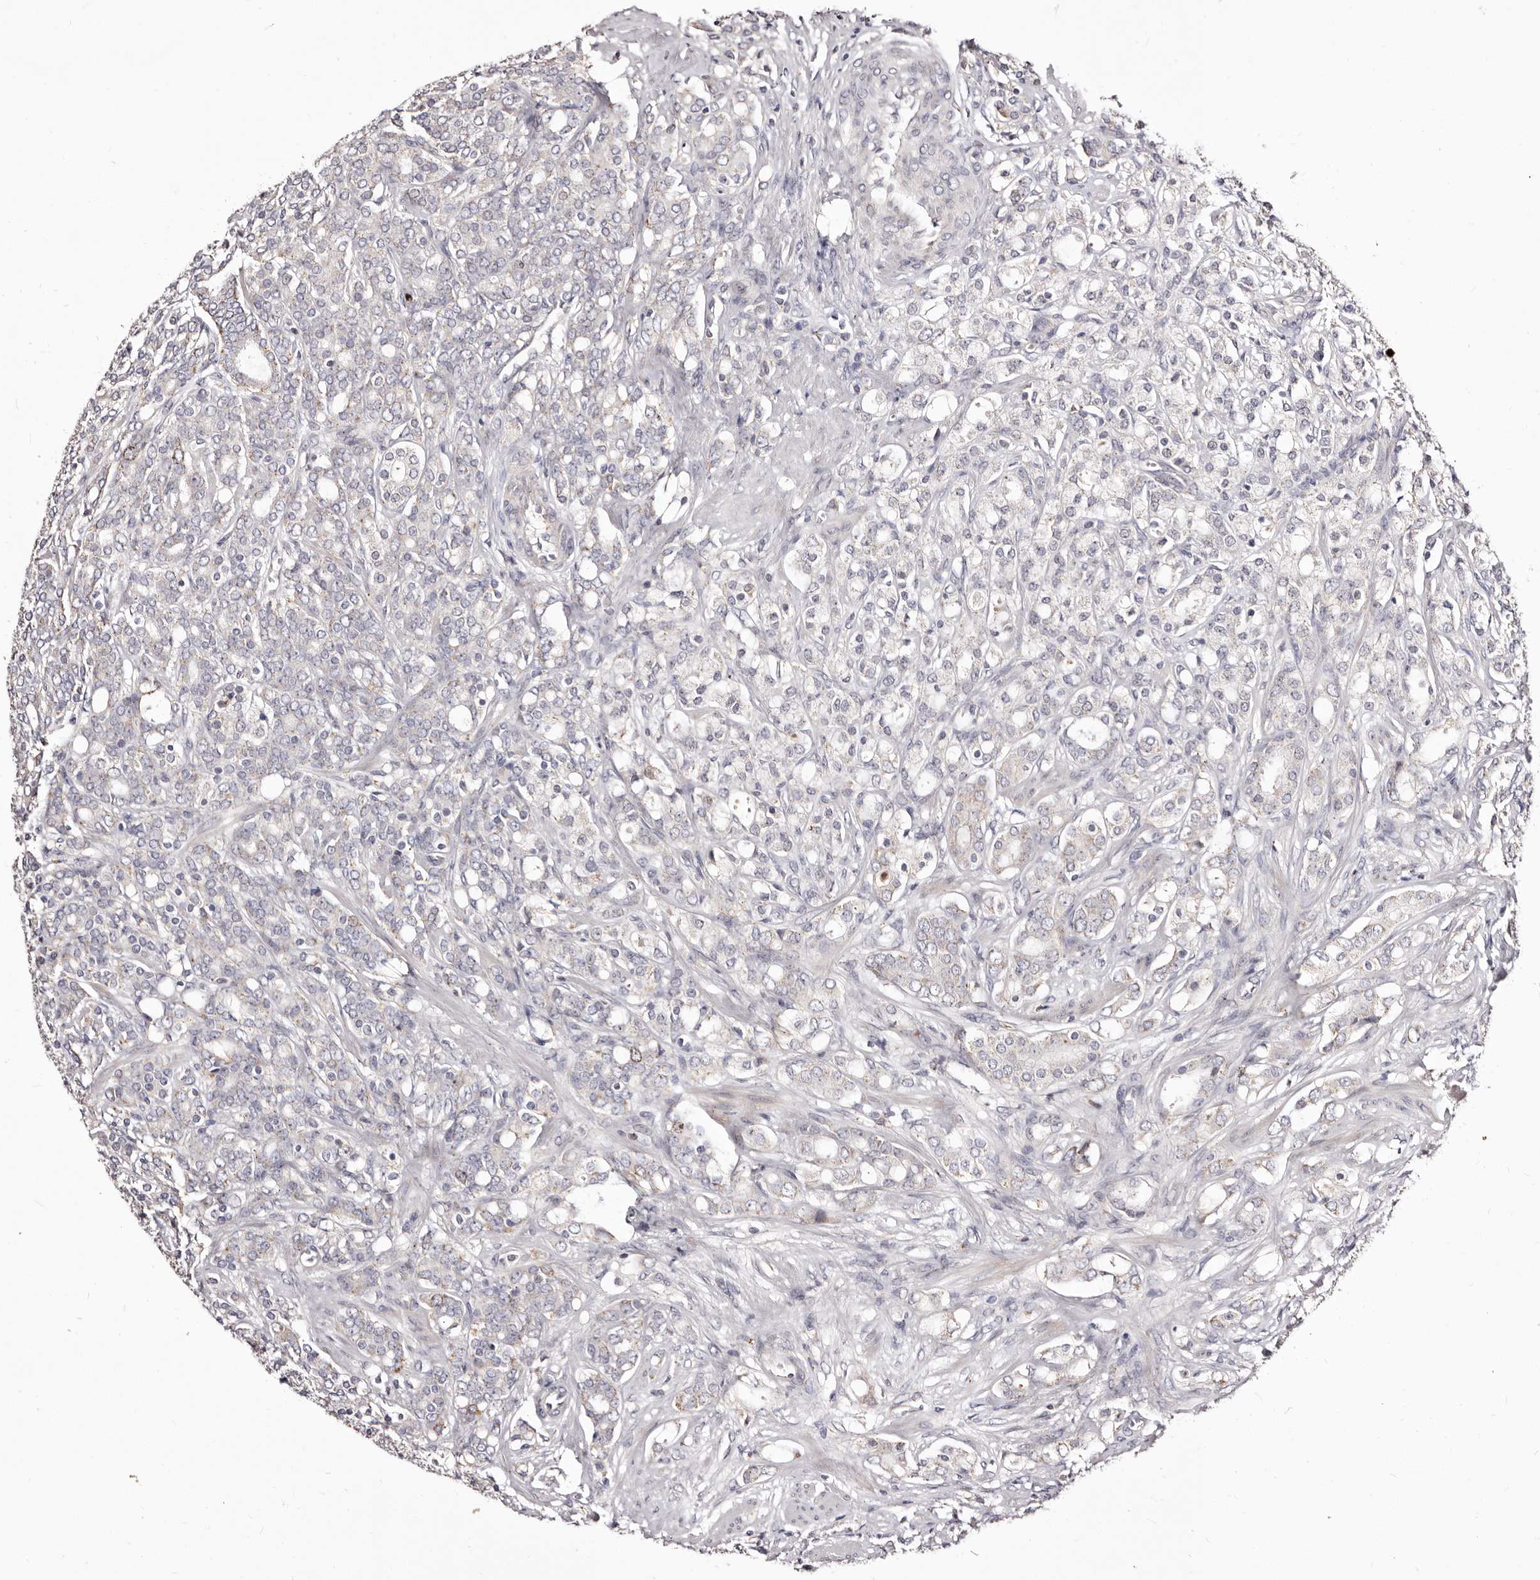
{"staining": {"intensity": "negative", "quantity": "none", "location": "none"}, "tissue": "prostate cancer", "cell_type": "Tumor cells", "image_type": "cancer", "snomed": [{"axis": "morphology", "description": "Adenocarcinoma, High grade"}, {"axis": "topography", "description": "Prostate"}], "caption": "High magnification brightfield microscopy of prostate high-grade adenocarcinoma stained with DAB (brown) and counterstained with hematoxylin (blue): tumor cells show no significant staining.", "gene": "CDCA8", "patient": {"sex": "male", "age": 62}}